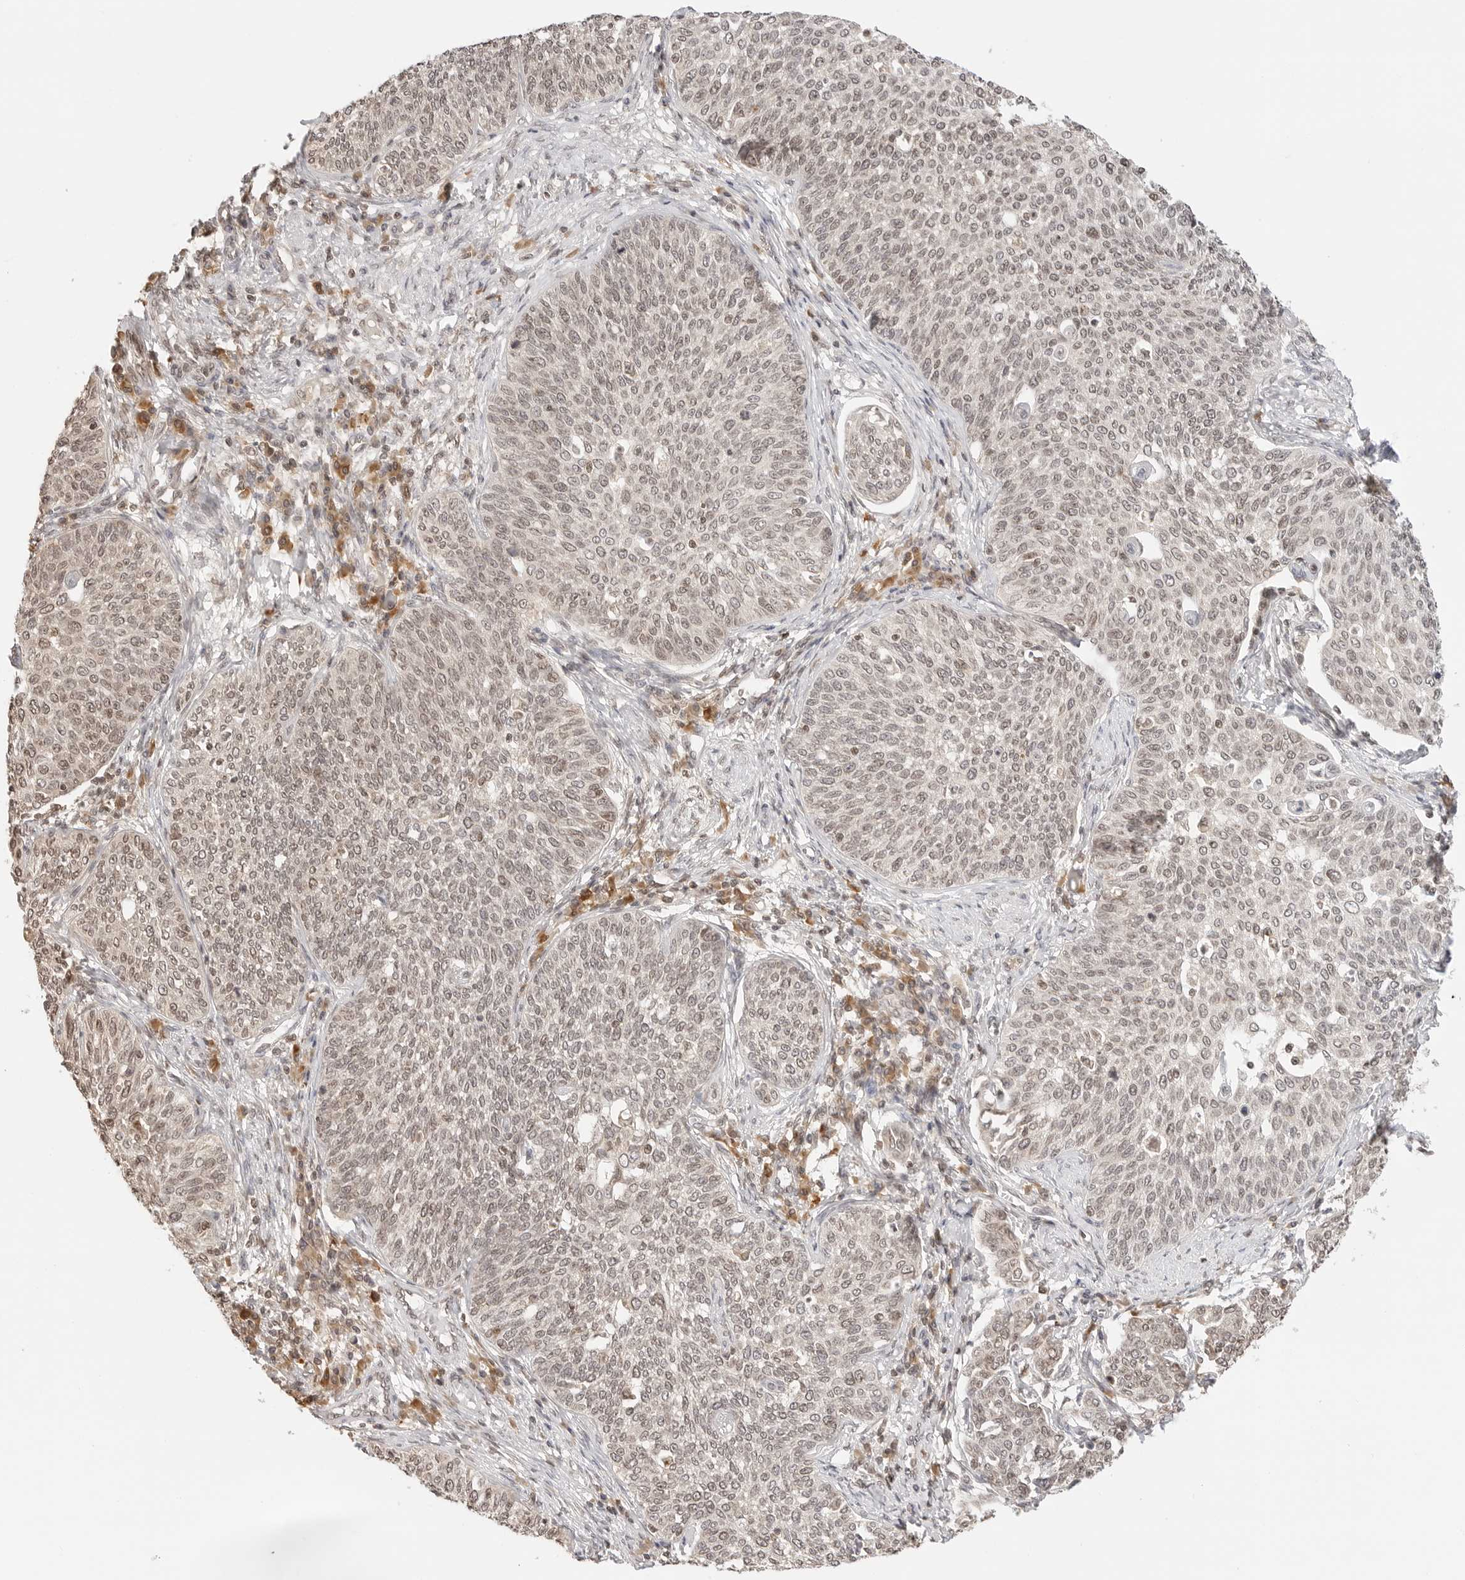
{"staining": {"intensity": "weak", "quantity": ">75%", "location": "nuclear"}, "tissue": "cervical cancer", "cell_type": "Tumor cells", "image_type": "cancer", "snomed": [{"axis": "morphology", "description": "Squamous cell carcinoma, NOS"}, {"axis": "topography", "description": "Cervix"}], "caption": "DAB (3,3'-diaminobenzidine) immunohistochemical staining of human cervical cancer (squamous cell carcinoma) displays weak nuclear protein positivity in about >75% of tumor cells.", "gene": "POLH", "patient": {"sex": "female", "age": 34}}